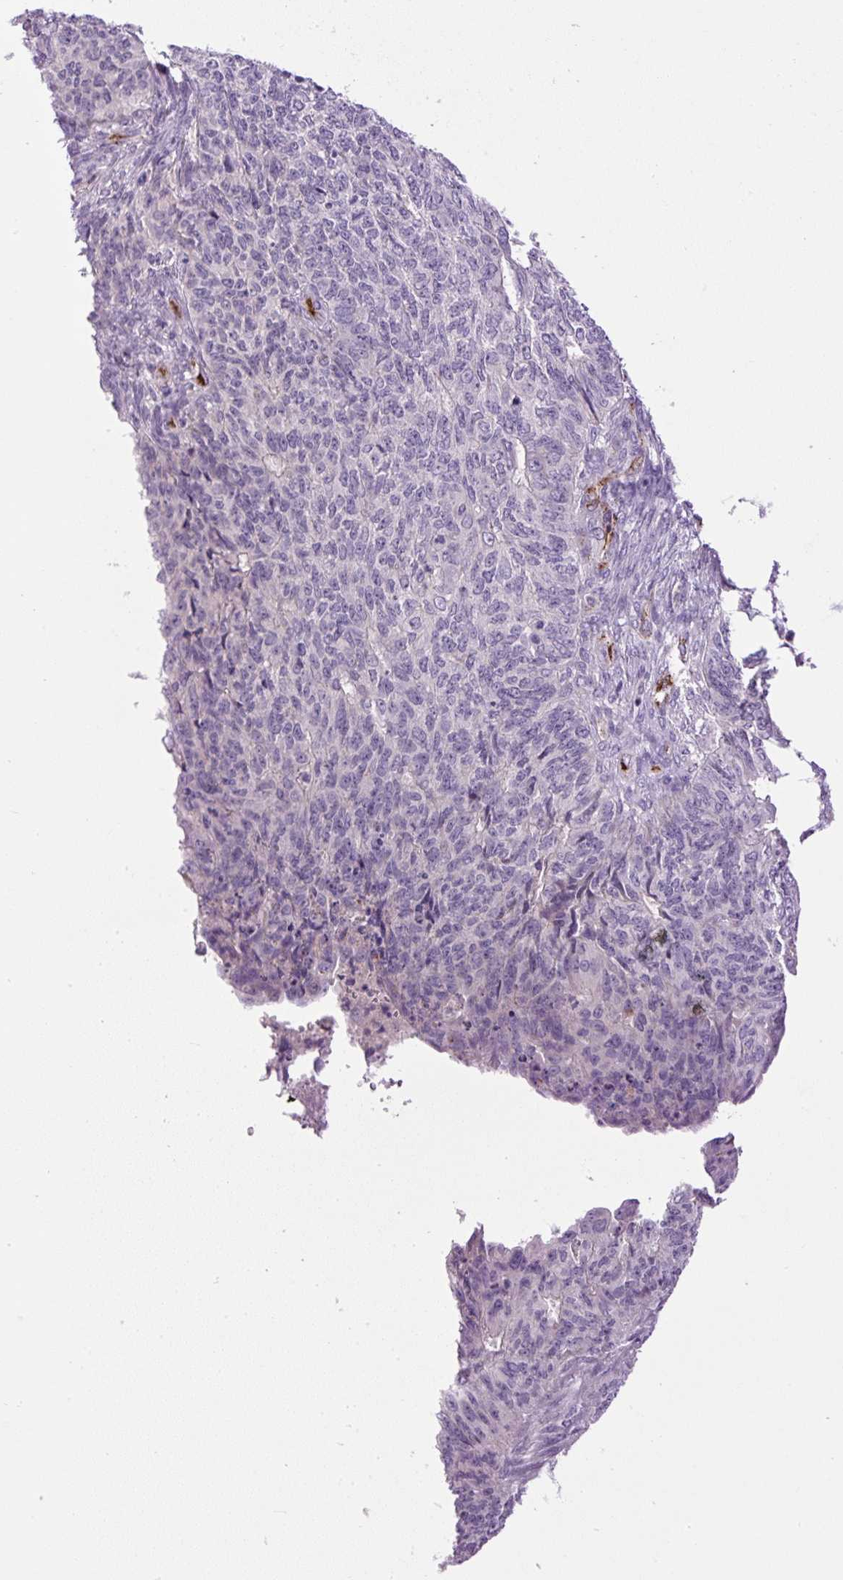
{"staining": {"intensity": "negative", "quantity": "none", "location": "none"}, "tissue": "endometrial cancer", "cell_type": "Tumor cells", "image_type": "cancer", "snomed": [{"axis": "morphology", "description": "Adenocarcinoma, NOS"}, {"axis": "topography", "description": "Endometrium"}], "caption": "Tumor cells are negative for brown protein staining in endometrial cancer (adenocarcinoma). Nuclei are stained in blue.", "gene": "LEFTY2", "patient": {"sex": "female", "age": 32}}